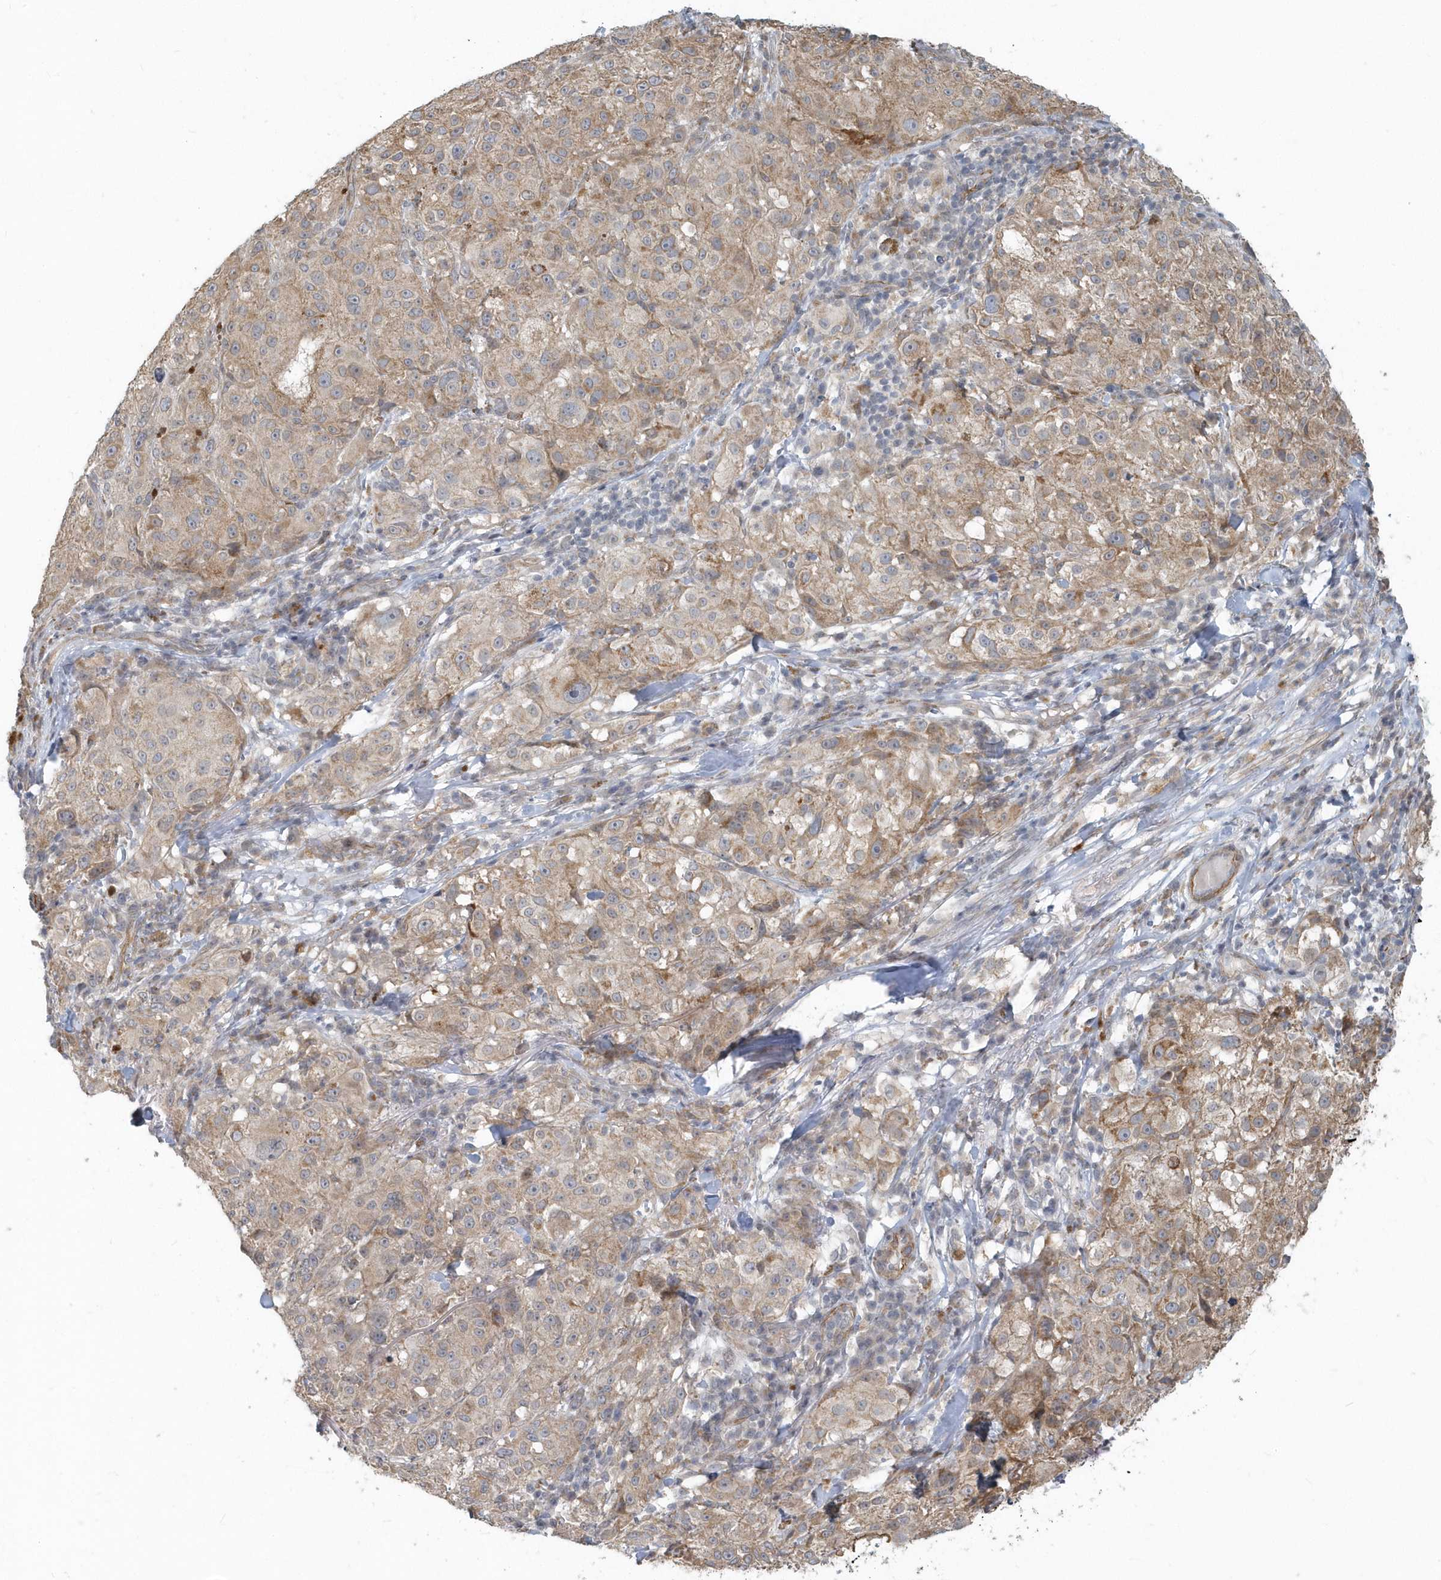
{"staining": {"intensity": "moderate", "quantity": "25%-75%", "location": "cytoplasmic/membranous"}, "tissue": "melanoma", "cell_type": "Tumor cells", "image_type": "cancer", "snomed": [{"axis": "morphology", "description": "Necrosis, NOS"}, {"axis": "morphology", "description": "Malignant melanoma, NOS"}, {"axis": "topography", "description": "Skin"}], "caption": "There is medium levels of moderate cytoplasmic/membranous positivity in tumor cells of melanoma, as demonstrated by immunohistochemical staining (brown color).", "gene": "NAPB", "patient": {"sex": "female", "age": 87}}